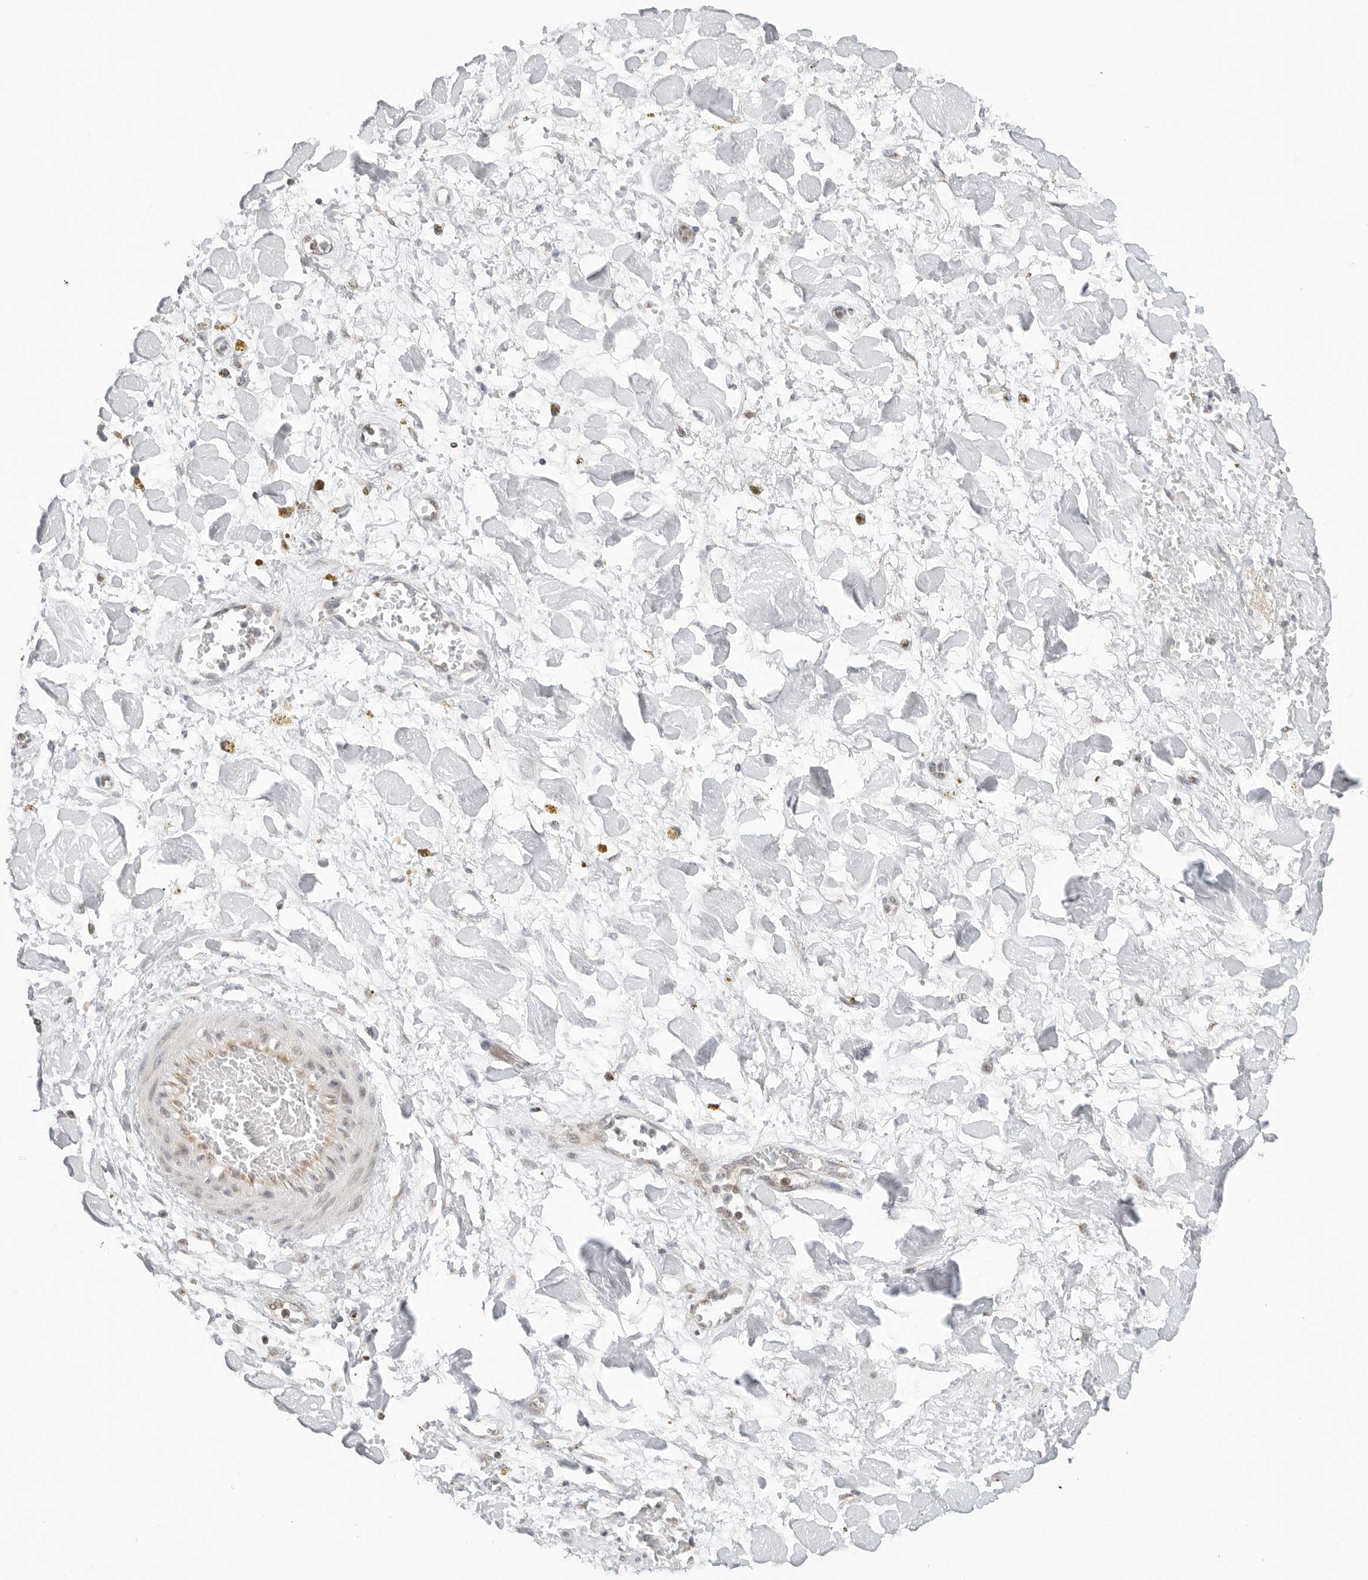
{"staining": {"intensity": "negative", "quantity": "none", "location": "none"}, "tissue": "adipose tissue", "cell_type": "Adipocytes", "image_type": "normal", "snomed": [{"axis": "morphology", "description": "Normal tissue, NOS"}, {"axis": "topography", "description": "Kidney"}, {"axis": "topography", "description": "Peripheral nerve tissue"}], "caption": "Micrograph shows no protein staining in adipocytes of unremarkable adipose tissue. The staining is performed using DAB brown chromogen with nuclei counter-stained in using hematoxylin.", "gene": "POLR3GL", "patient": {"sex": "male", "age": 7}}